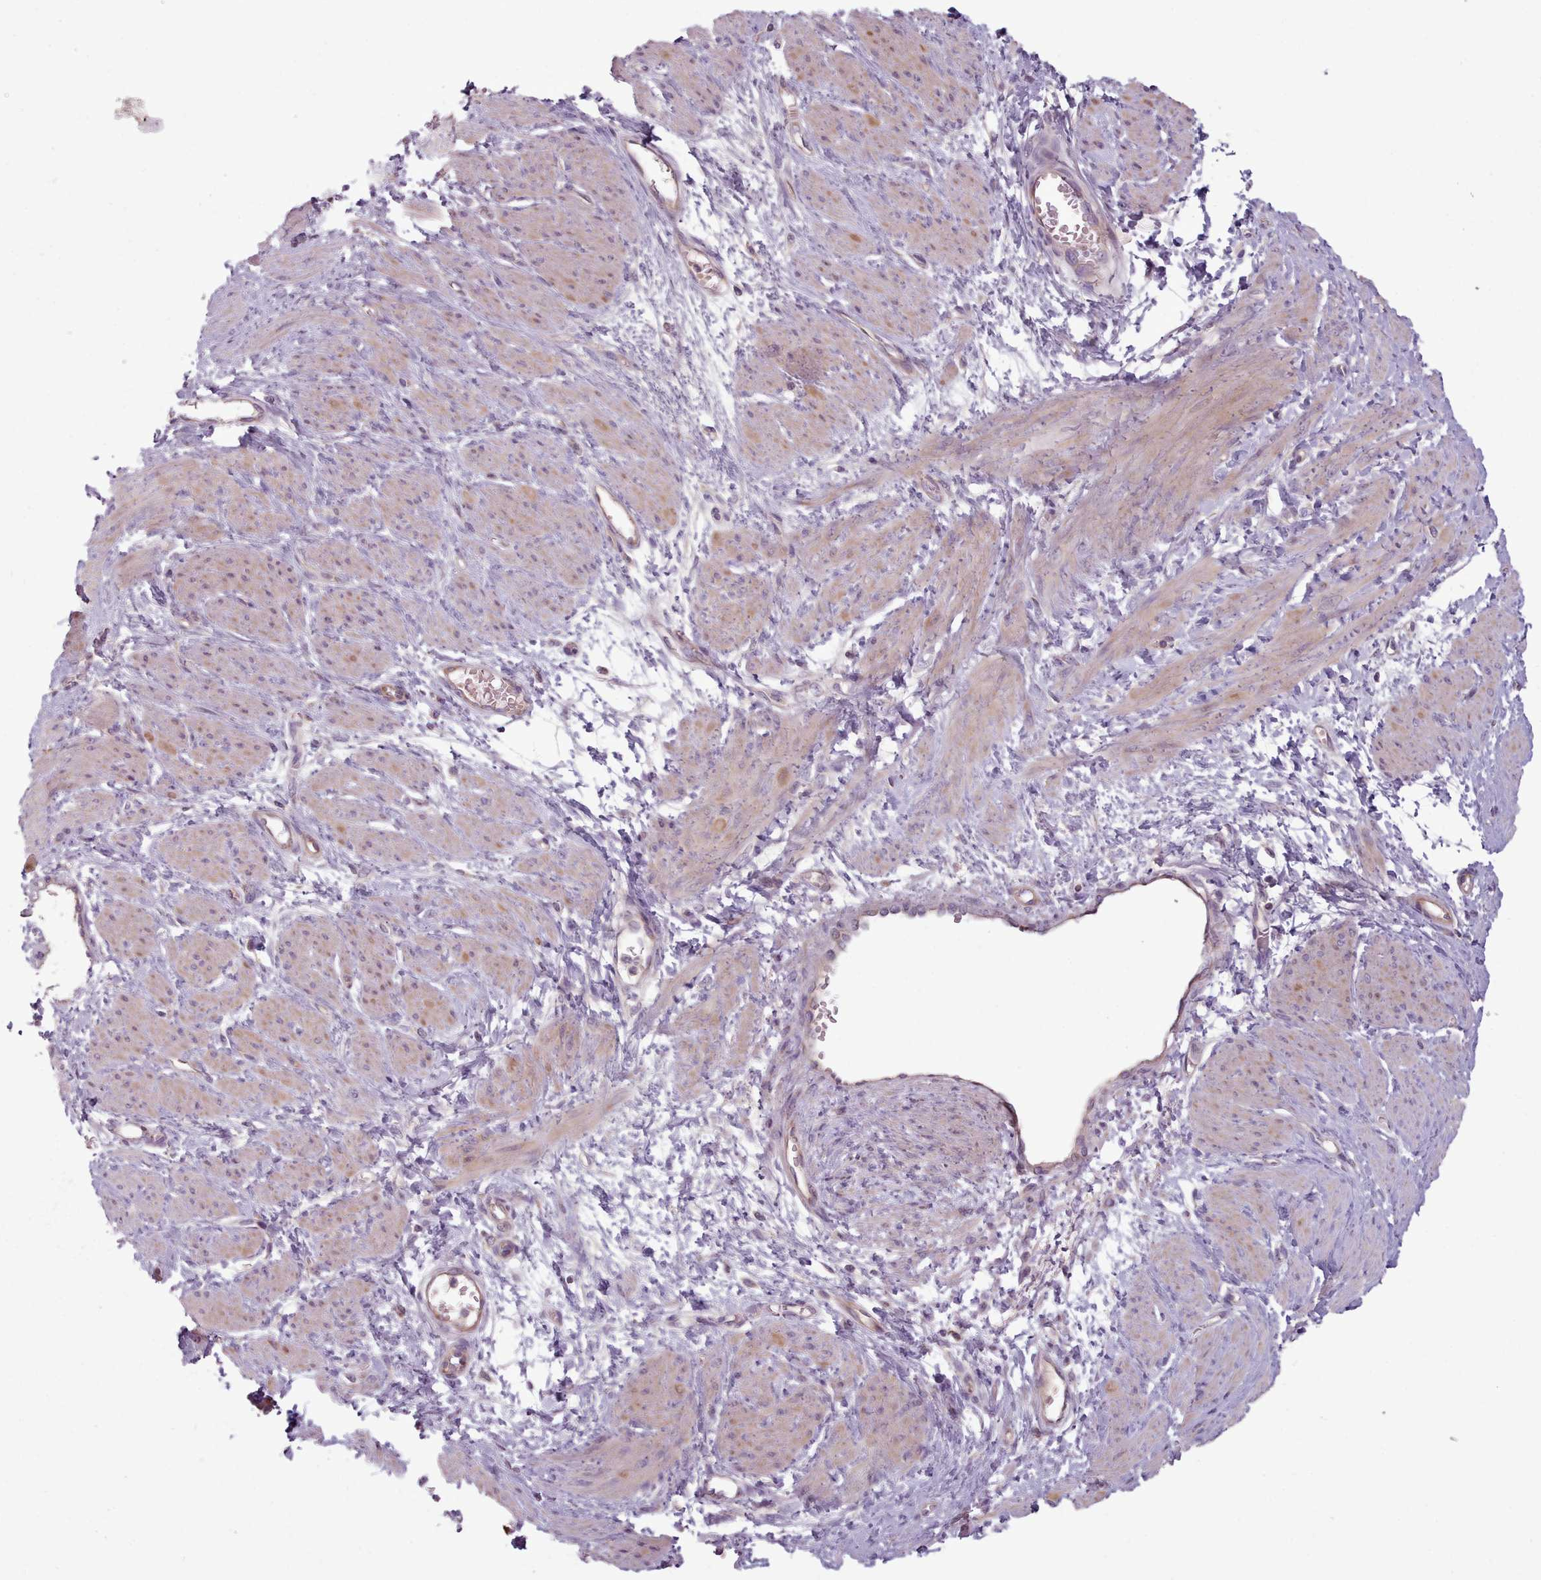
{"staining": {"intensity": "weak", "quantity": "25%-75%", "location": "cytoplasmic/membranous"}, "tissue": "smooth muscle", "cell_type": "Smooth muscle cells", "image_type": "normal", "snomed": [{"axis": "morphology", "description": "Normal tissue, NOS"}, {"axis": "topography", "description": "Smooth muscle"}, {"axis": "topography", "description": "Uterus"}], "caption": "IHC image of benign smooth muscle: smooth muscle stained using immunohistochemistry demonstrates low levels of weak protein expression localized specifically in the cytoplasmic/membranous of smooth muscle cells, appearing as a cytoplasmic/membranous brown color.", "gene": "NT5DC2", "patient": {"sex": "female", "age": 39}}